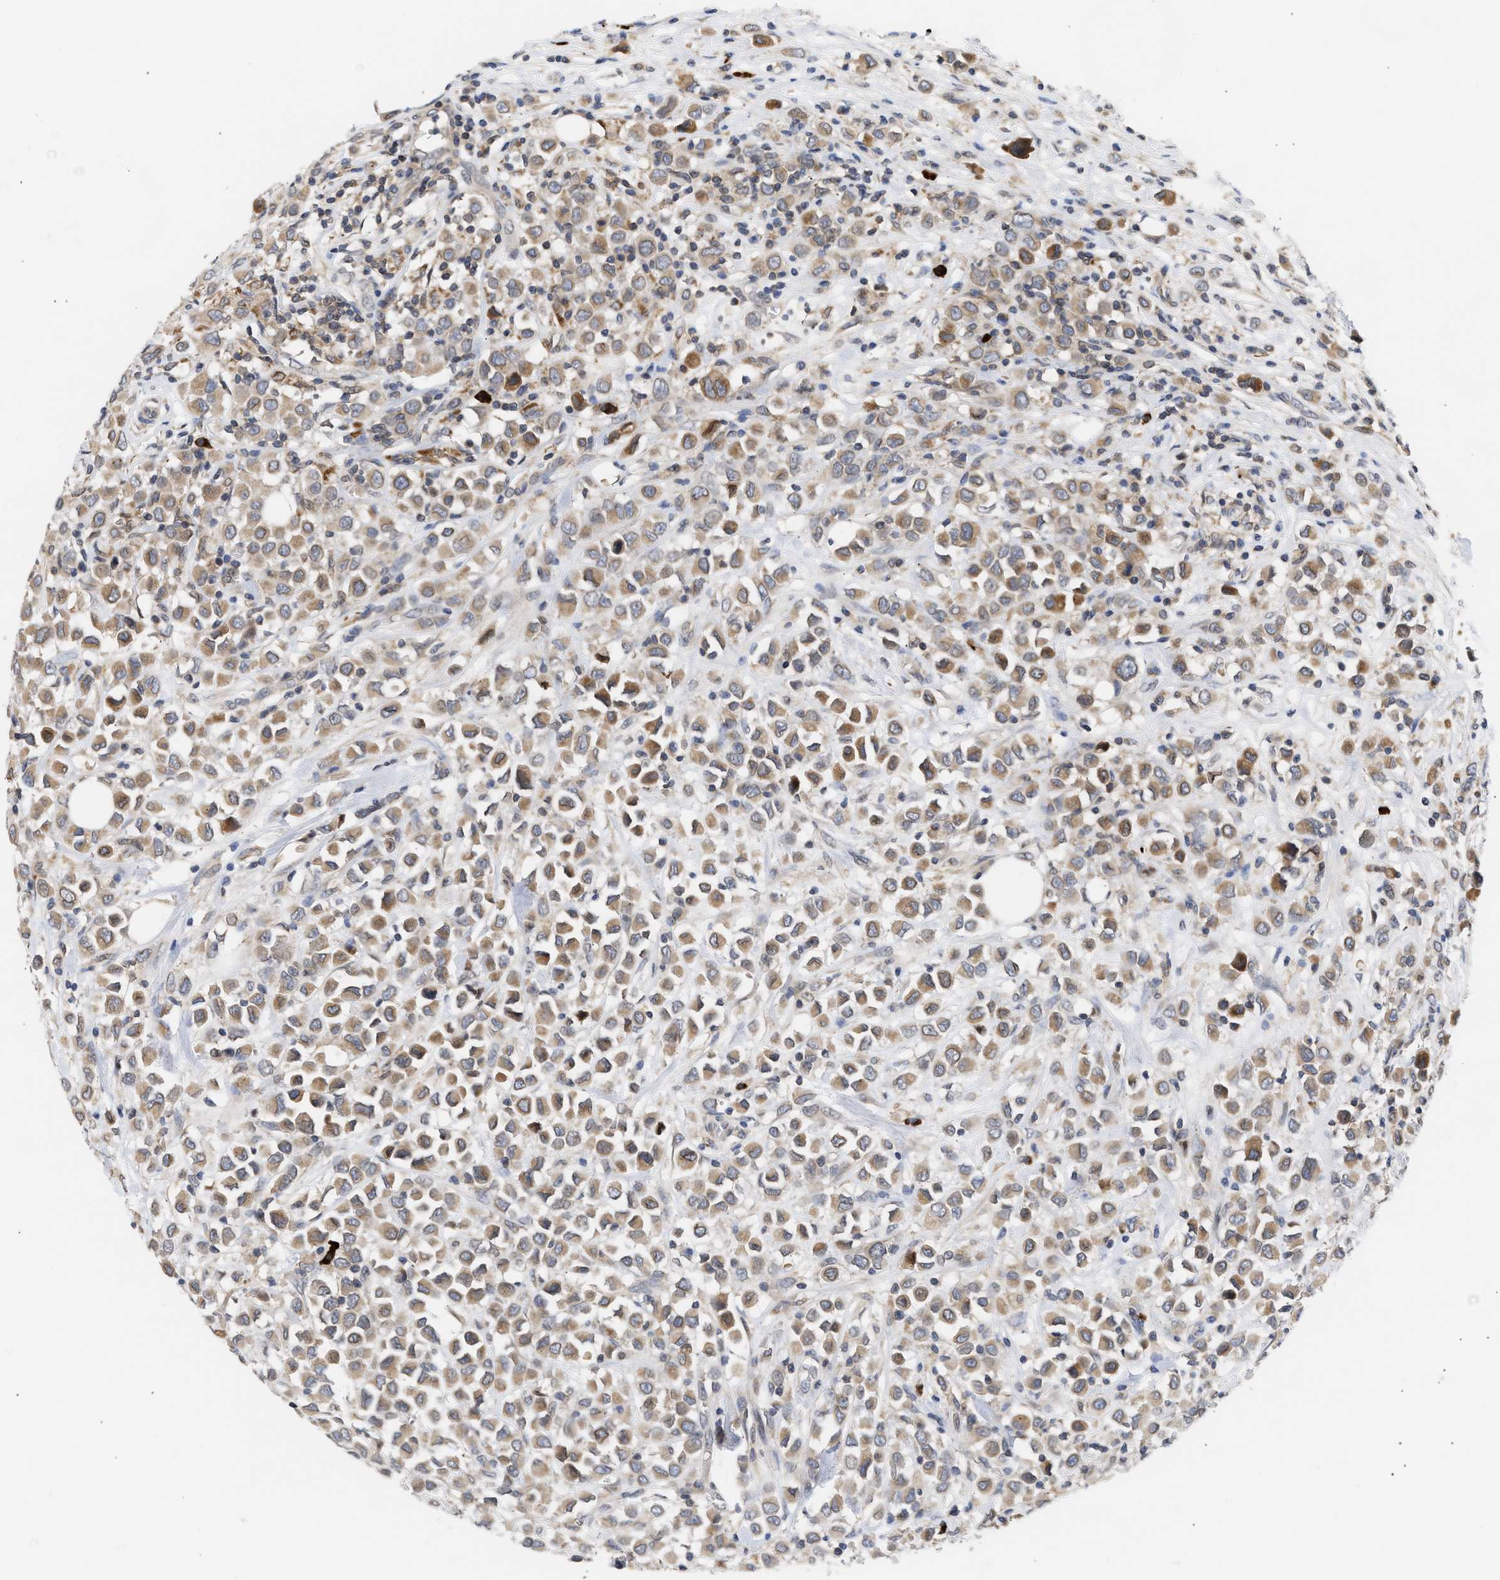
{"staining": {"intensity": "moderate", "quantity": ">75%", "location": "cytoplasmic/membranous,nuclear"}, "tissue": "breast cancer", "cell_type": "Tumor cells", "image_type": "cancer", "snomed": [{"axis": "morphology", "description": "Duct carcinoma"}, {"axis": "topography", "description": "Breast"}], "caption": "Approximately >75% of tumor cells in human breast cancer (infiltrating ductal carcinoma) display moderate cytoplasmic/membranous and nuclear protein positivity as visualized by brown immunohistochemical staining.", "gene": "NUP62", "patient": {"sex": "female", "age": 61}}